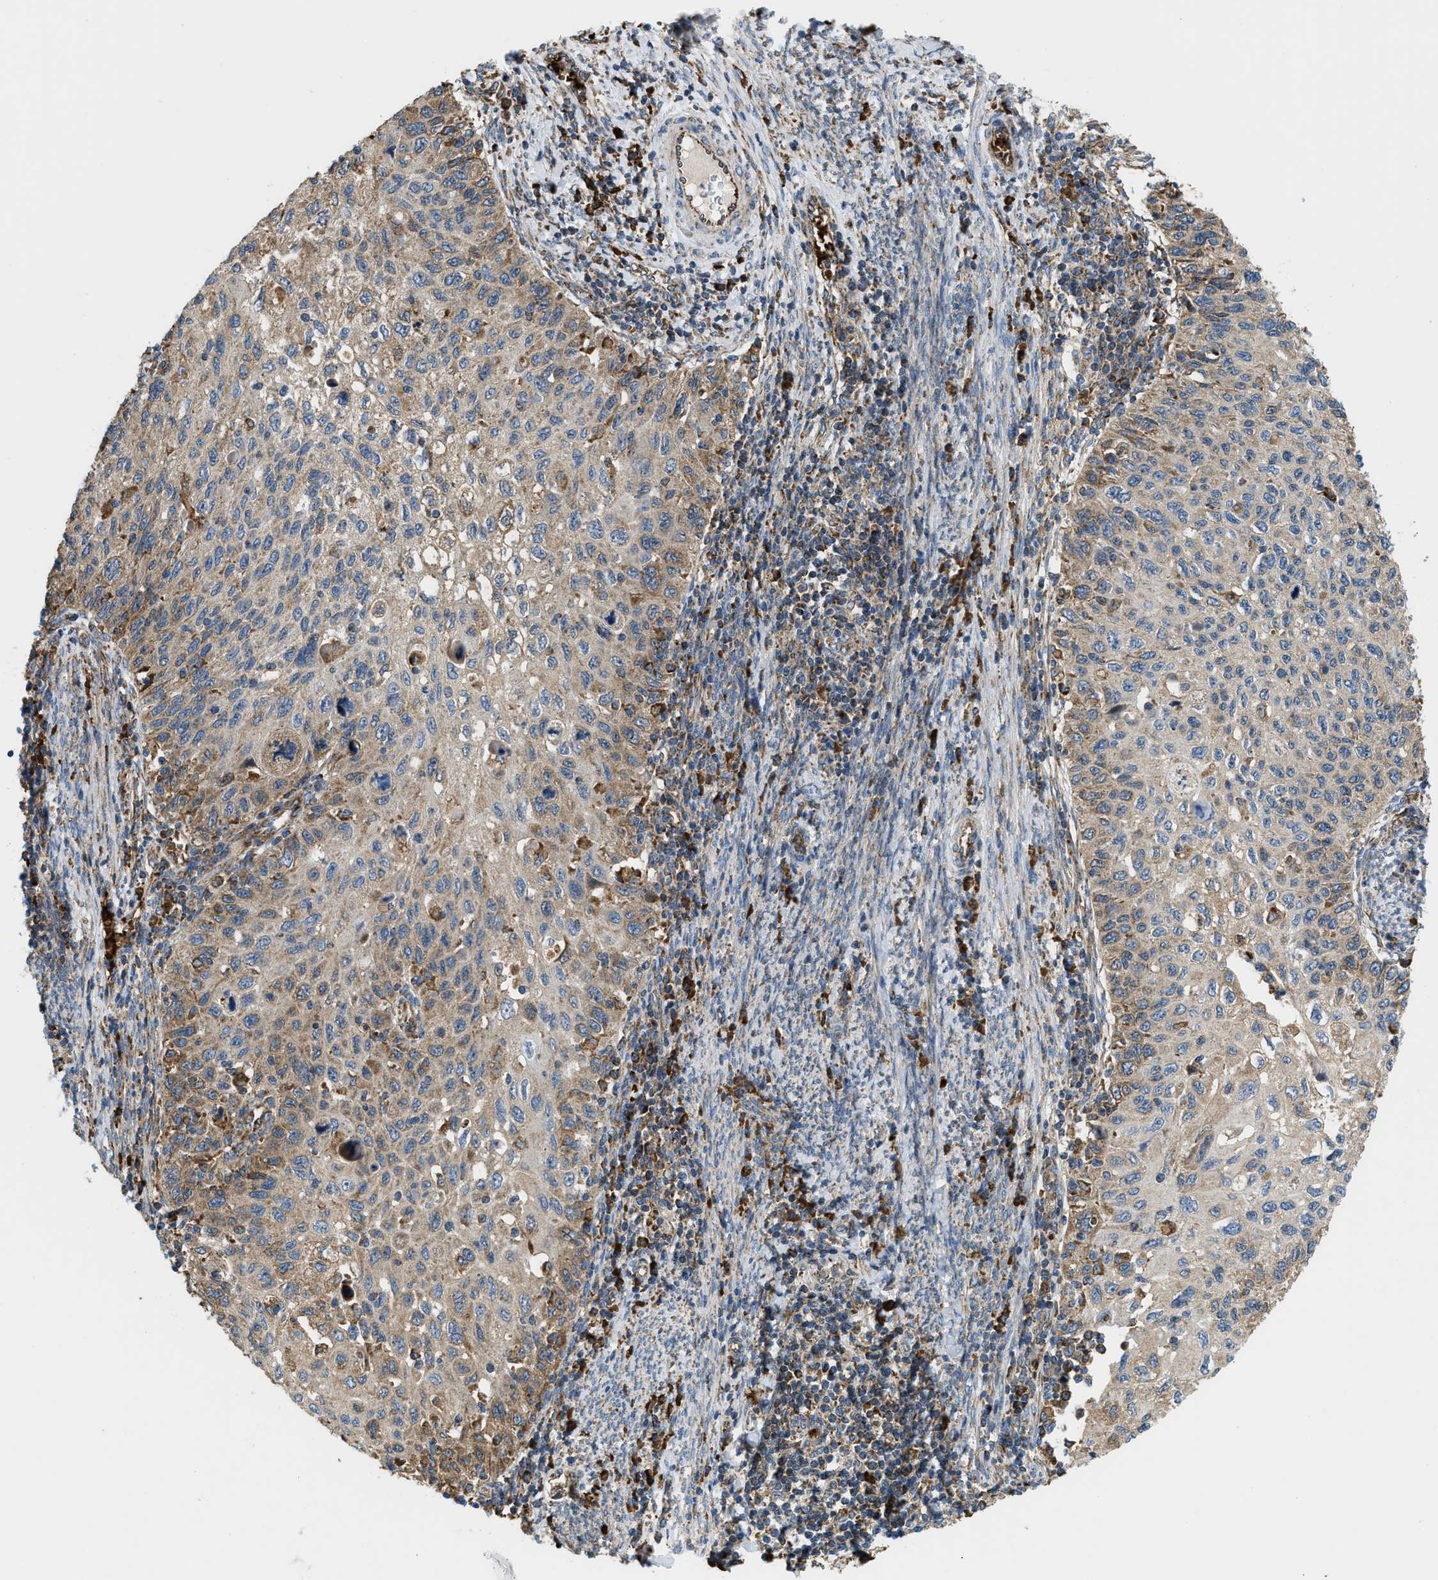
{"staining": {"intensity": "weak", "quantity": ">75%", "location": "cytoplasmic/membranous"}, "tissue": "cervical cancer", "cell_type": "Tumor cells", "image_type": "cancer", "snomed": [{"axis": "morphology", "description": "Squamous cell carcinoma, NOS"}, {"axis": "topography", "description": "Cervix"}], "caption": "Protein expression analysis of cervical cancer demonstrates weak cytoplasmic/membranous positivity in approximately >75% of tumor cells.", "gene": "CSPG4", "patient": {"sex": "female", "age": 70}}